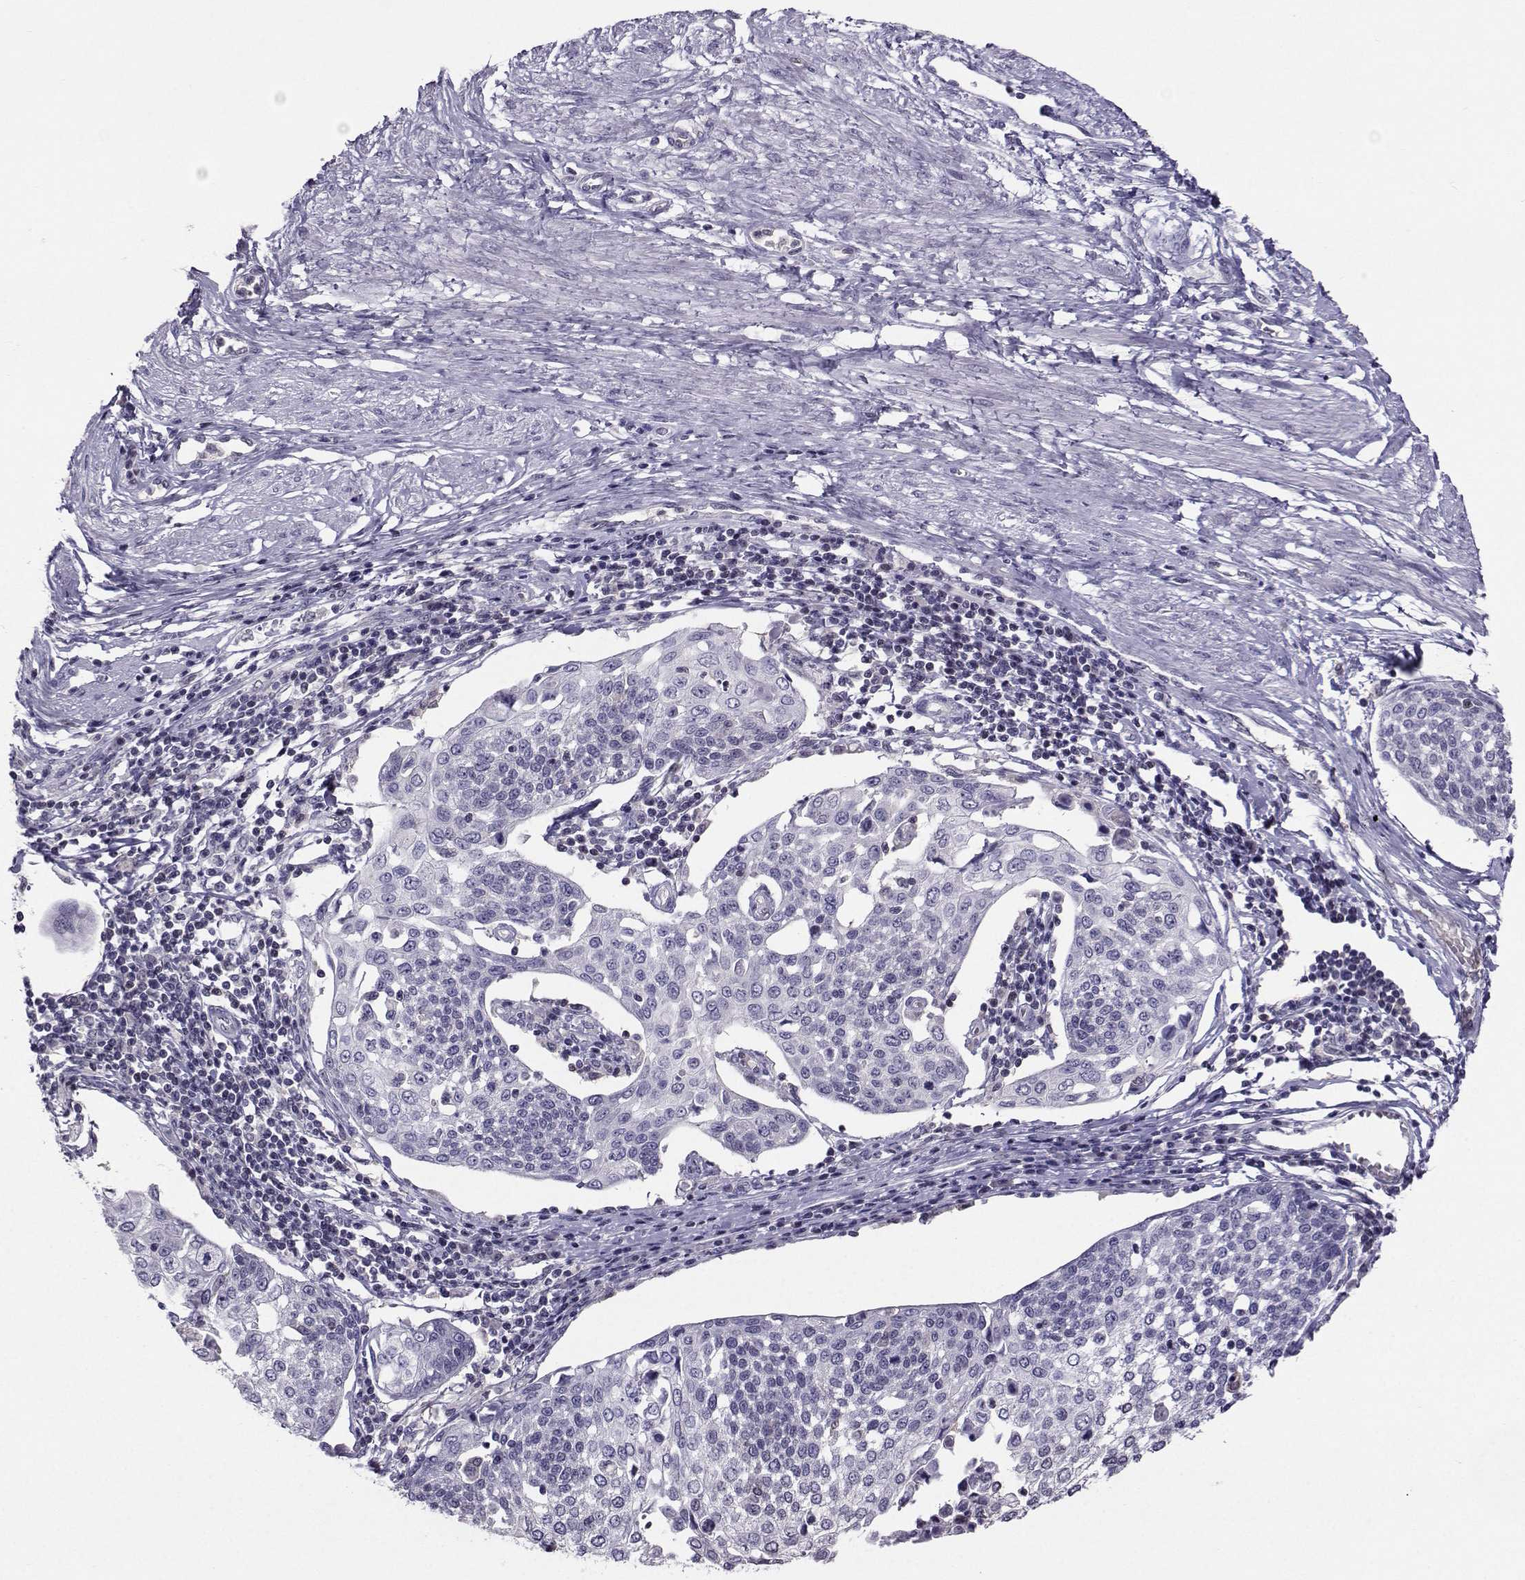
{"staining": {"intensity": "negative", "quantity": "none", "location": "none"}, "tissue": "cervical cancer", "cell_type": "Tumor cells", "image_type": "cancer", "snomed": [{"axis": "morphology", "description": "Squamous cell carcinoma, NOS"}, {"axis": "topography", "description": "Cervix"}], "caption": "Cervical squamous cell carcinoma was stained to show a protein in brown. There is no significant staining in tumor cells.", "gene": "PGK1", "patient": {"sex": "female", "age": 34}}